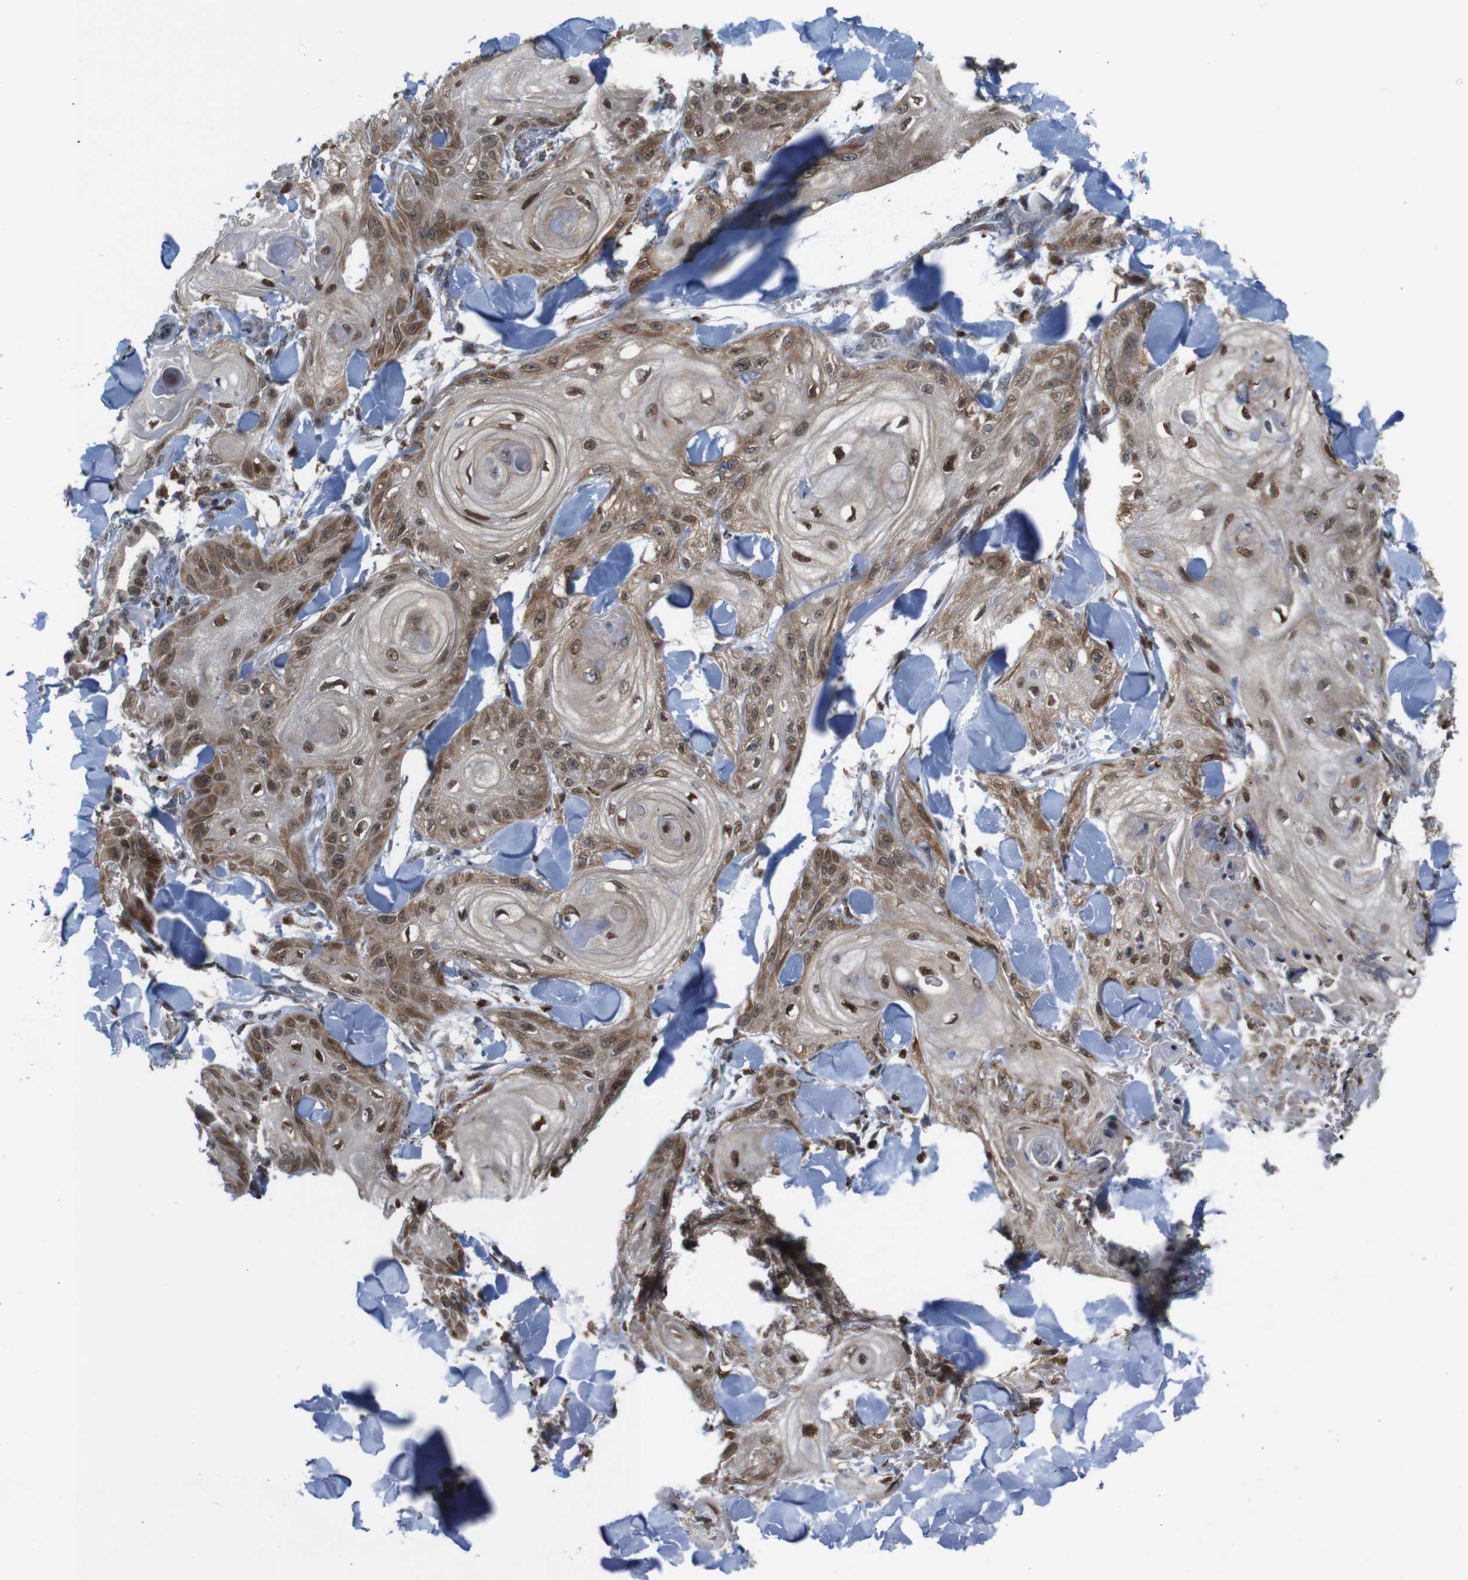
{"staining": {"intensity": "moderate", "quantity": "25%-75%", "location": "cytoplasmic/membranous,nuclear"}, "tissue": "skin cancer", "cell_type": "Tumor cells", "image_type": "cancer", "snomed": [{"axis": "morphology", "description": "Squamous cell carcinoma, NOS"}, {"axis": "topography", "description": "Skin"}], "caption": "Human skin cancer (squamous cell carcinoma) stained for a protein (brown) shows moderate cytoplasmic/membranous and nuclear positive staining in about 25%-75% of tumor cells.", "gene": "PTPN1", "patient": {"sex": "male", "age": 74}}